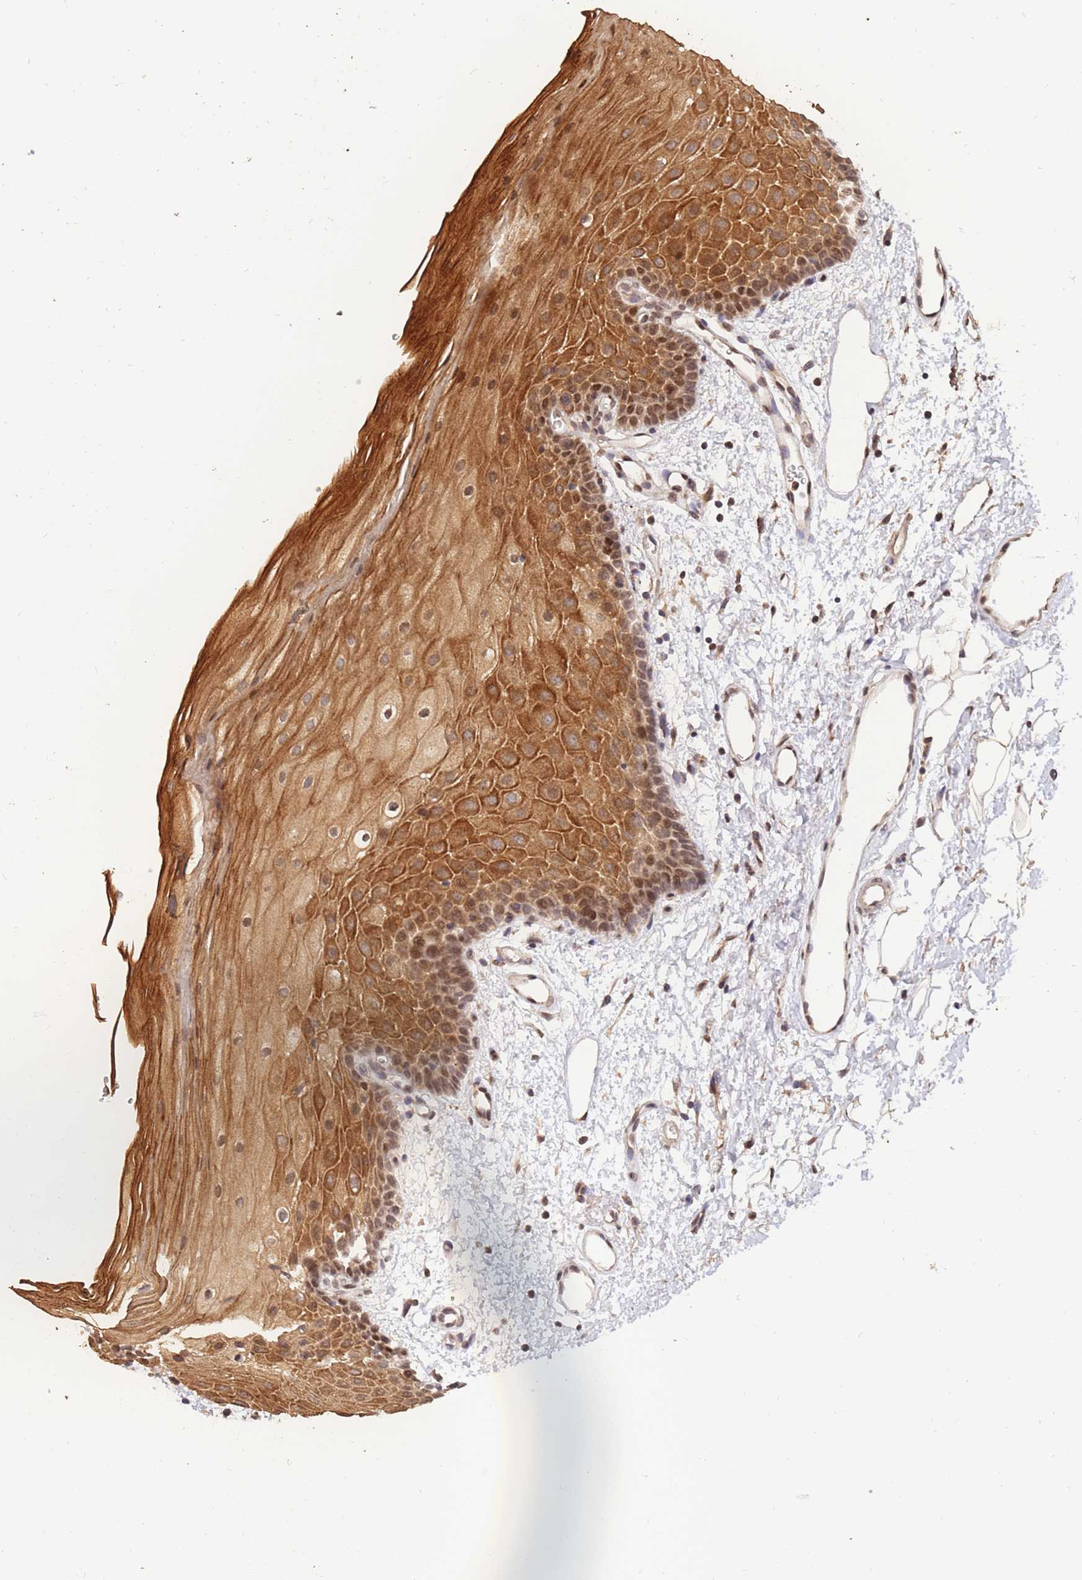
{"staining": {"intensity": "strong", "quantity": "25%-75%", "location": "cytoplasmic/membranous,nuclear"}, "tissue": "oral mucosa", "cell_type": "Squamous epithelial cells", "image_type": "normal", "snomed": [{"axis": "morphology", "description": "Normal tissue, NOS"}, {"axis": "topography", "description": "Oral tissue"}], "caption": "Protein expression analysis of benign human oral mucosa reveals strong cytoplasmic/membranous,nuclear positivity in approximately 25%-75% of squamous epithelial cells. (DAB (3,3'-diaminobenzidine) IHC with brightfield microscopy, high magnification).", "gene": "RGS14", "patient": {"sex": "male", "age": 68}}